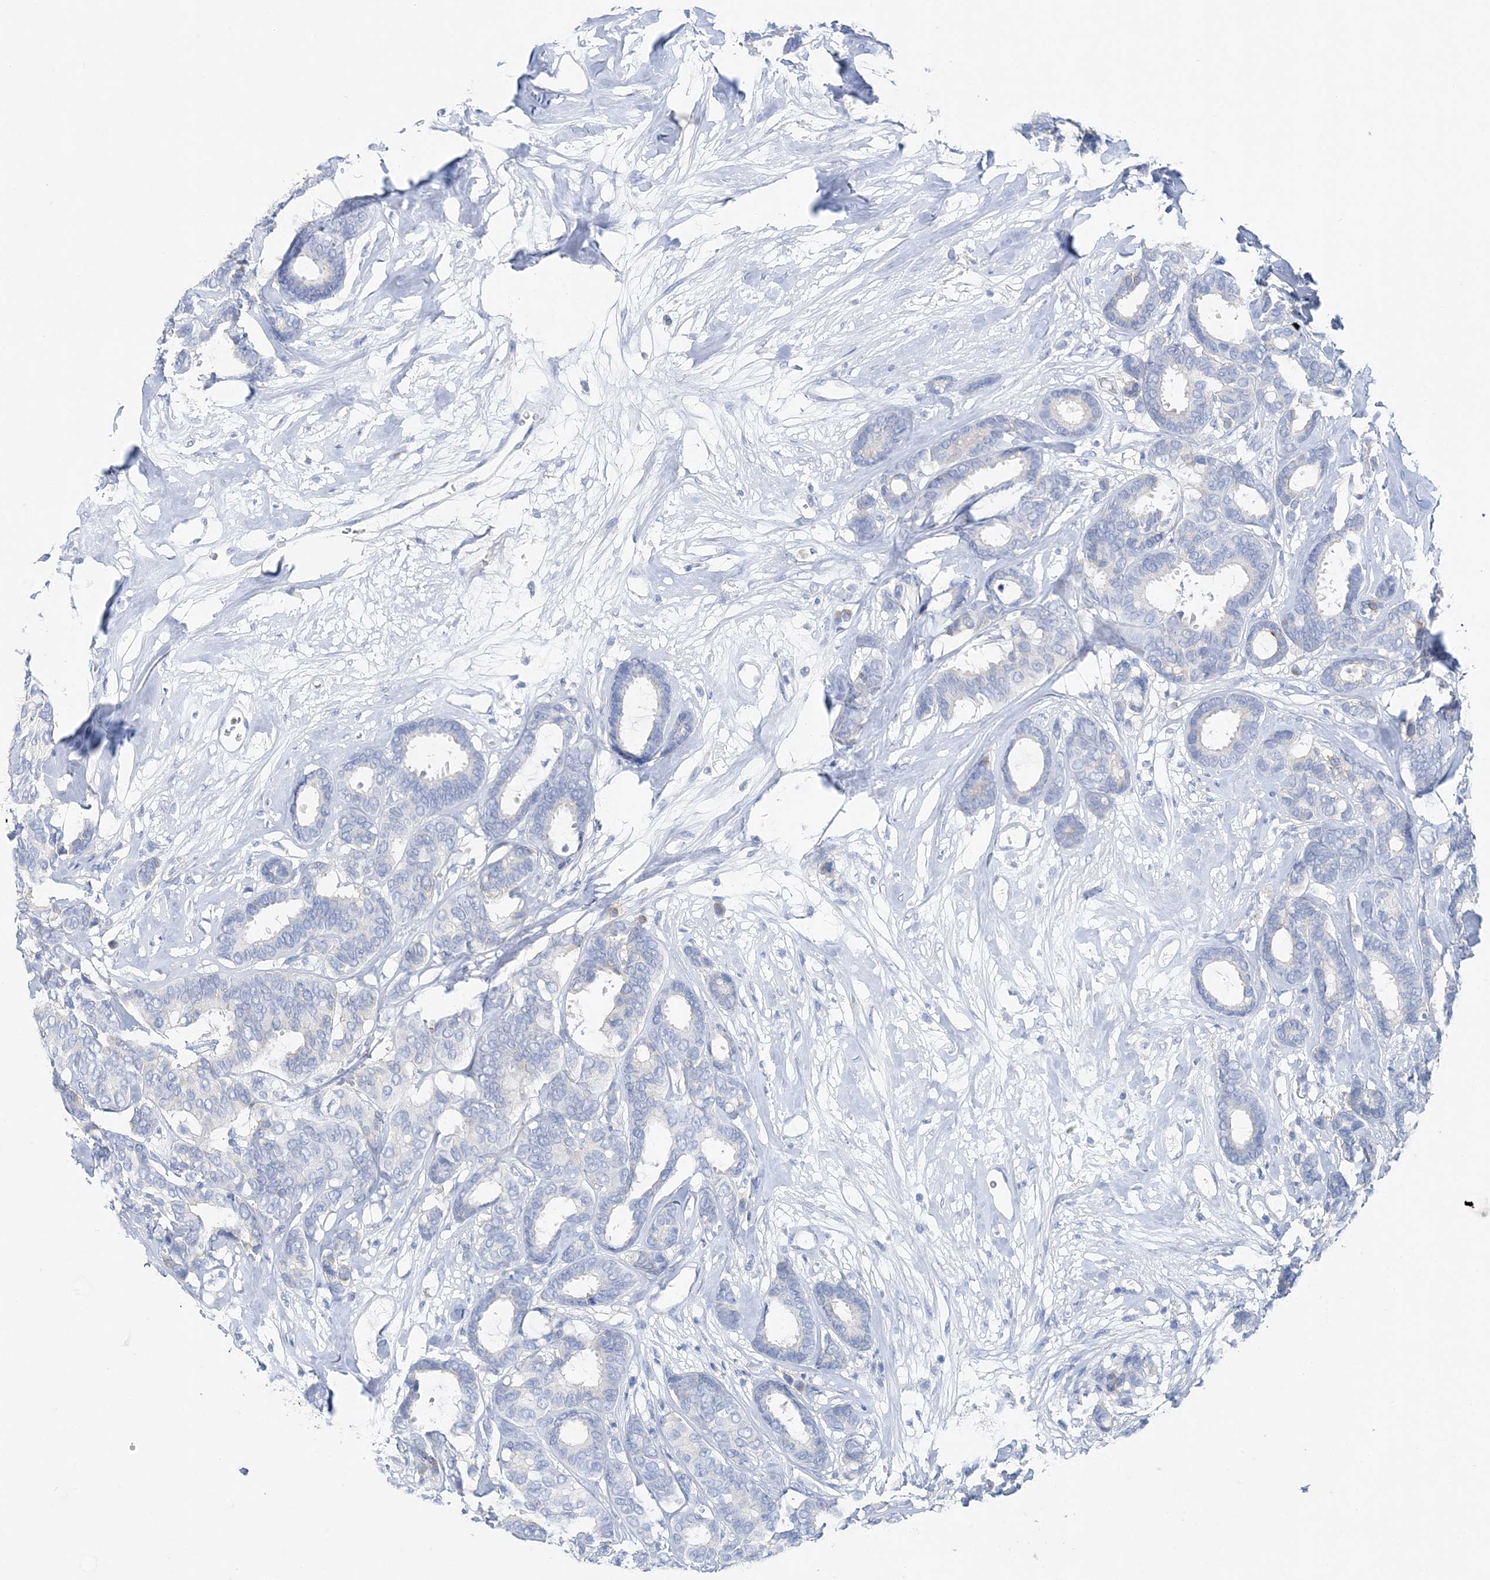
{"staining": {"intensity": "negative", "quantity": "none", "location": "none"}, "tissue": "breast cancer", "cell_type": "Tumor cells", "image_type": "cancer", "snomed": [{"axis": "morphology", "description": "Duct carcinoma"}, {"axis": "topography", "description": "Breast"}], "caption": "Immunohistochemistry of human breast cancer (invasive ductal carcinoma) shows no positivity in tumor cells.", "gene": "SLC5A6", "patient": {"sex": "female", "age": 87}}